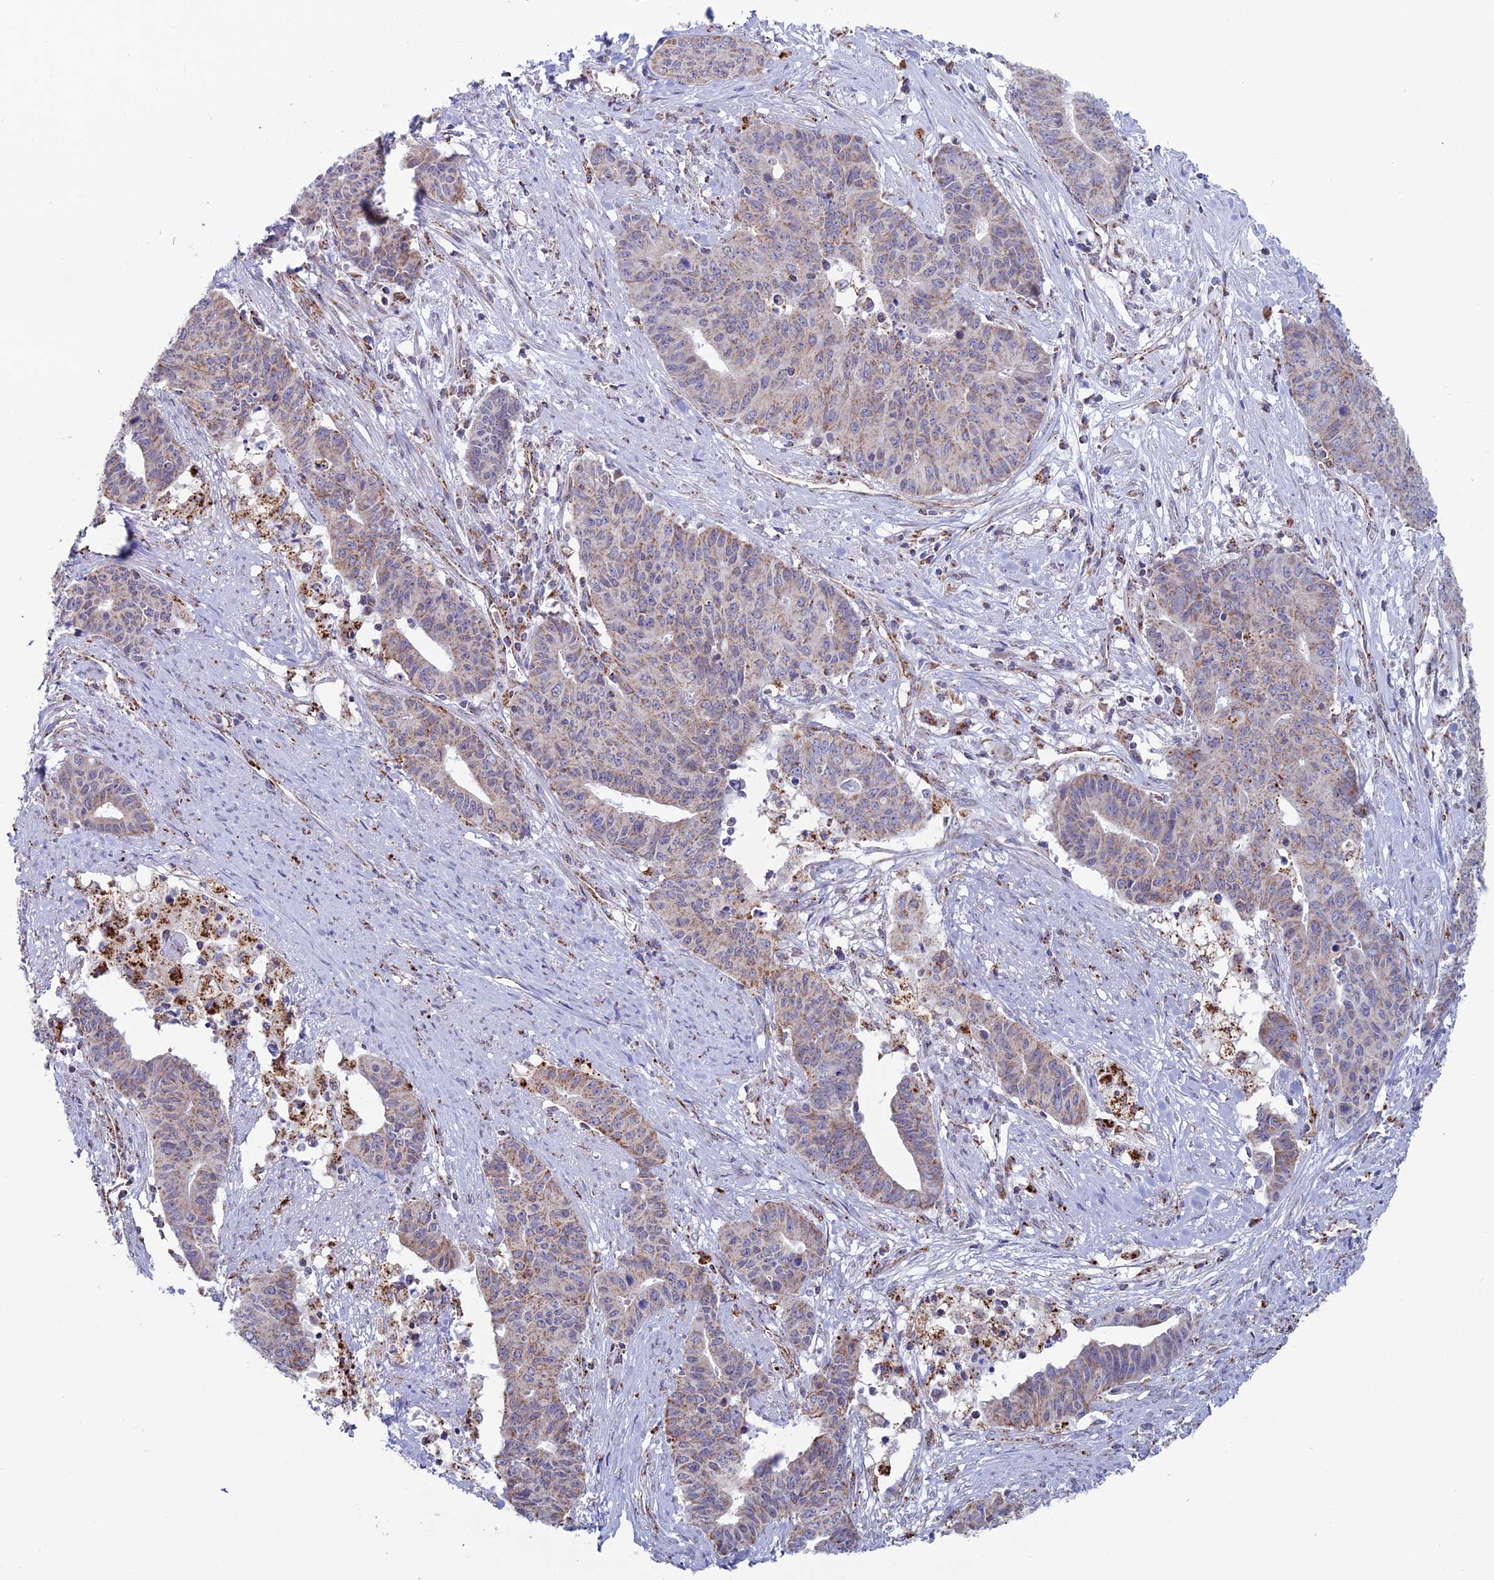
{"staining": {"intensity": "weak", "quantity": ">75%", "location": "cytoplasmic/membranous"}, "tissue": "endometrial cancer", "cell_type": "Tumor cells", "image_type": "cancer", "snomed": [{"axis": "morphology", "description": "Adenocarcinoma, NOS"}, {"axis": "topography", "description": "Endometrium"}], "caption": "Brown immunohistochemical staining in human endometrial cancer demonstrates weak cytoplasmic/membranous positivity in approximately >75% of tumor cells.", "gene": "ZNG1B", "patient": {"sex": "female", "age": 59}}